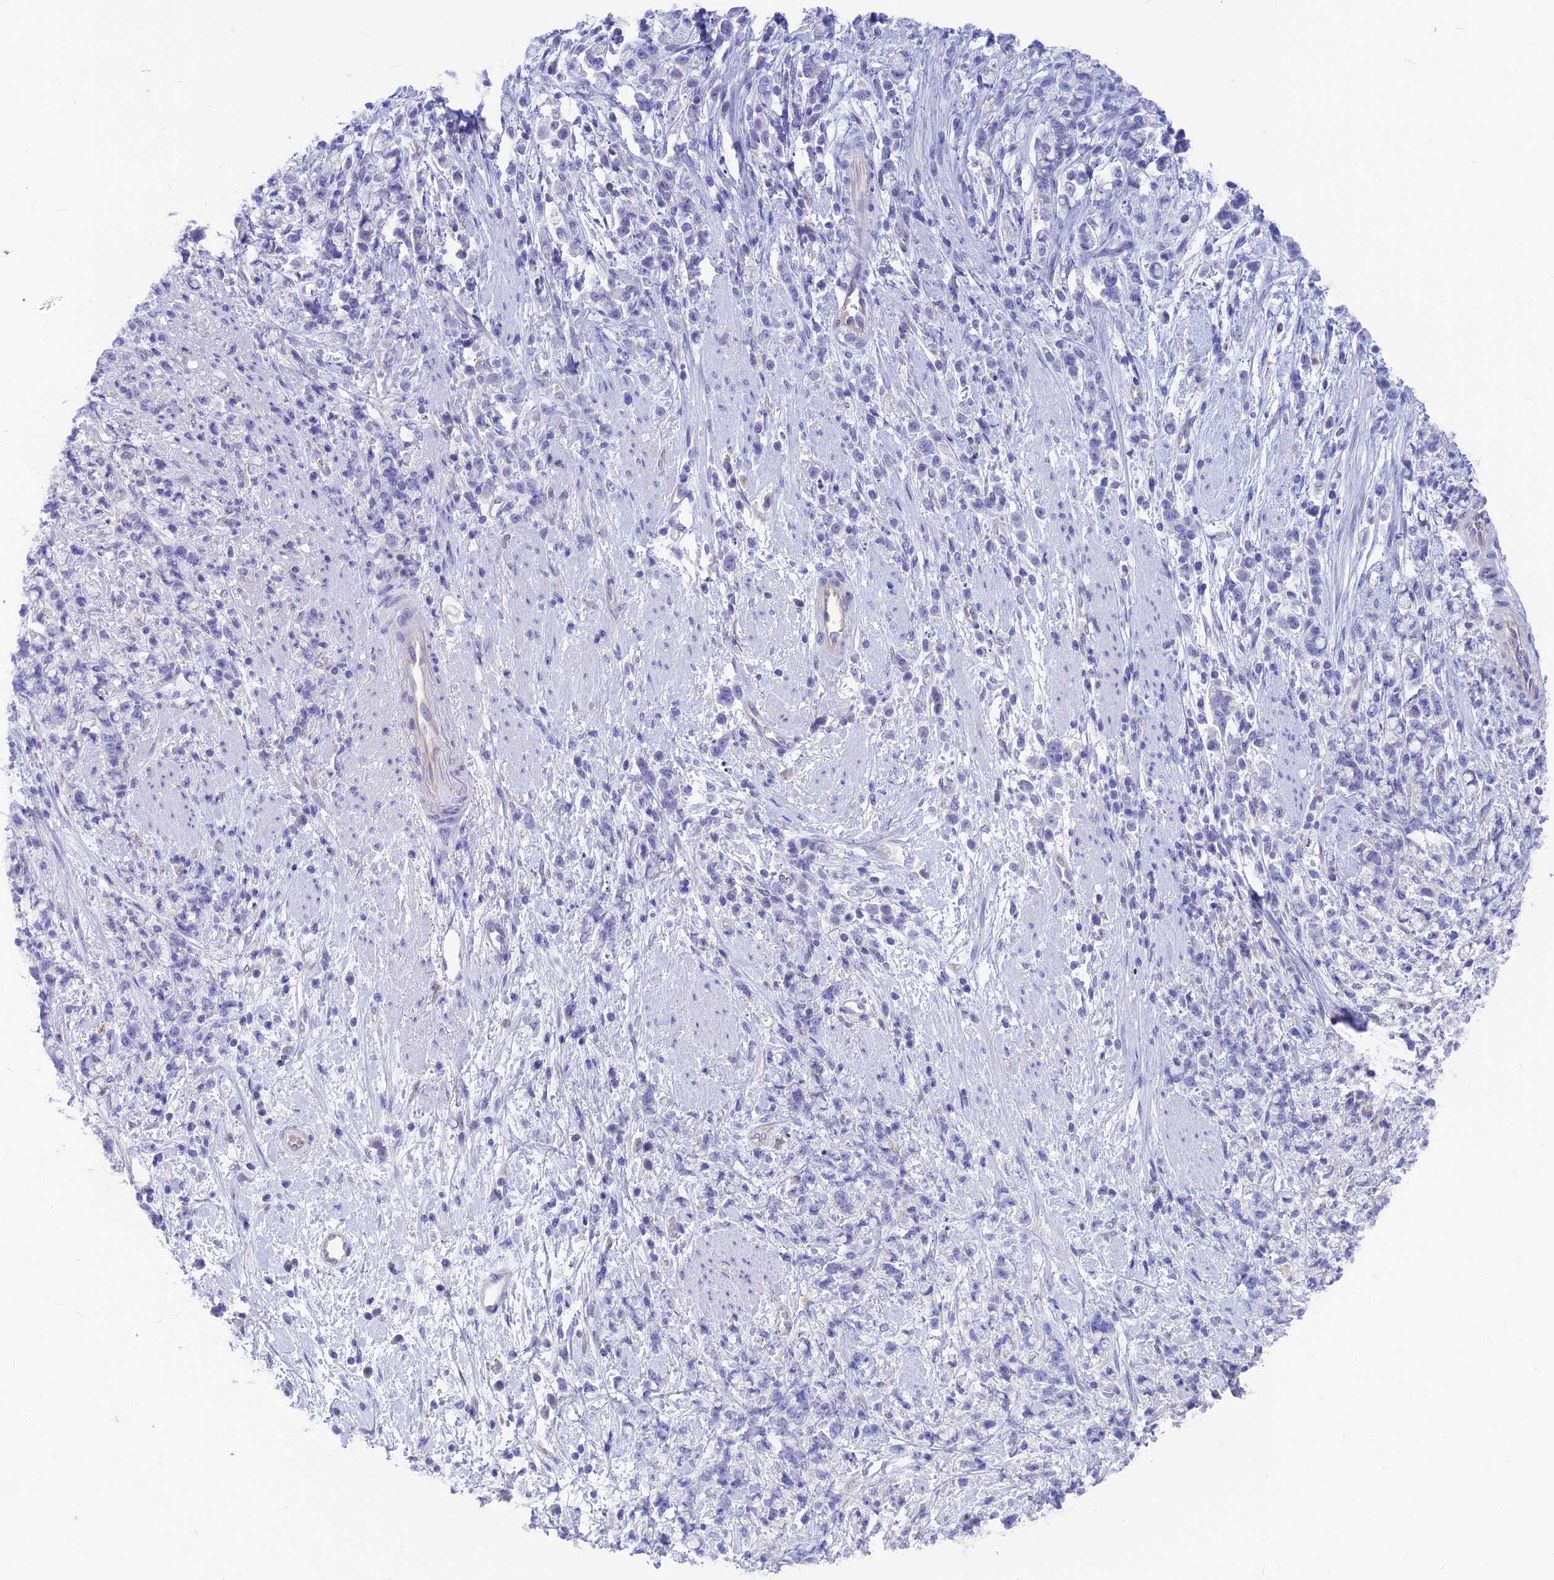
{"staining": {"intensity": "negative", "quantity": "none", "location": "none"}, "tissue": "stomach cancer", "cell_type": "Tumor cells", "image_type": "cancer", "snomed": [{"axis": "morphology", "description": "Adenocarcinoma, NOS"}, {"axis": "topography", "description": "Stomach"}], "caption": "Protein analysis of stomach cancer shows no significant positivity in tumor cells.", "gene": "GNGT2", "patient": {"sex": "female", "age": 60}}